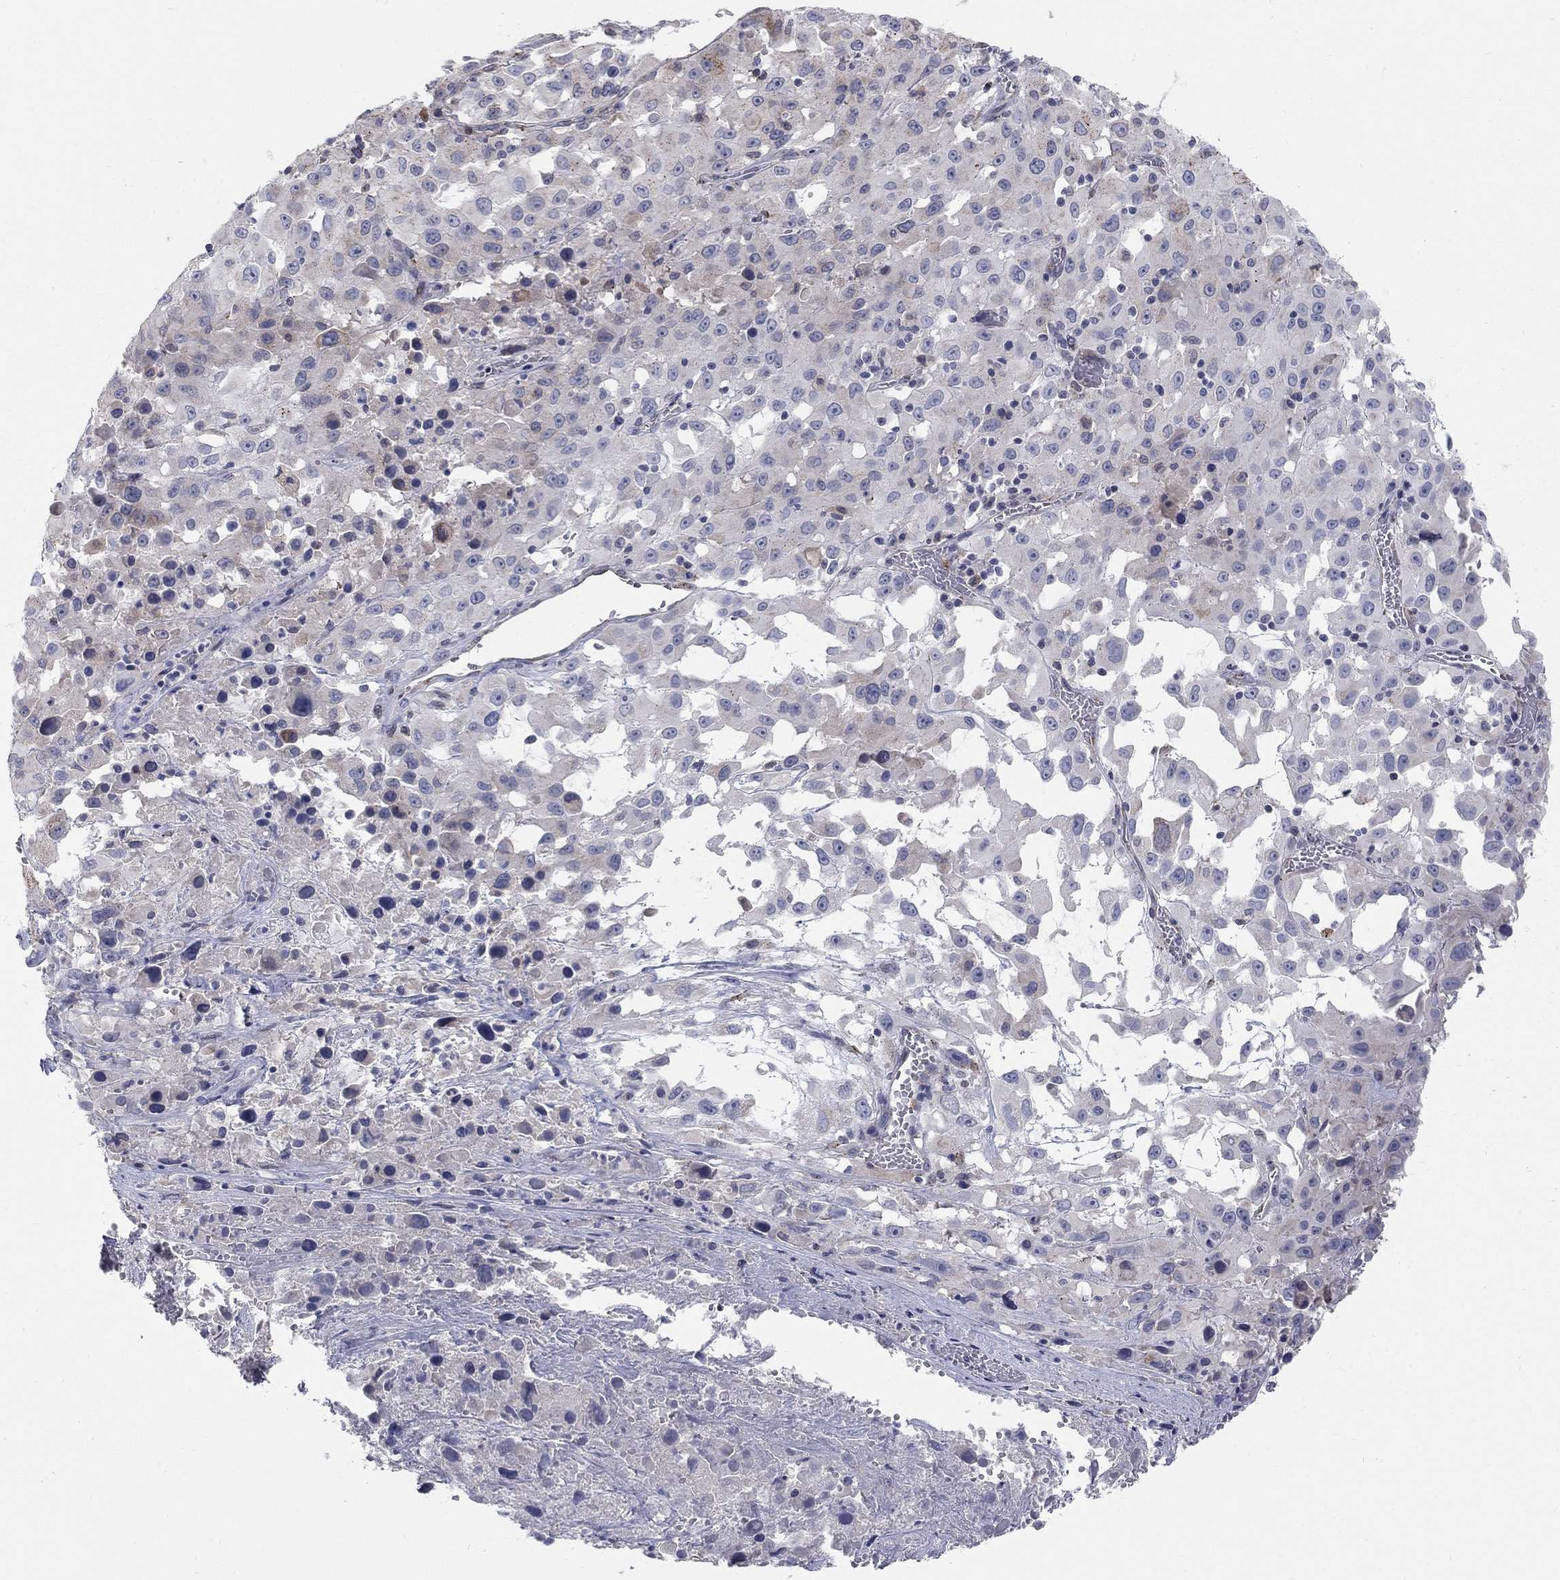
{"staining": {"intensity": "weak", "quantity": "<25%", "location": "cytoplasmic/membranous"}, "tissue": "melanoma", "cell_type": "Tumor cells", "image_type": "cancer", "snomed": [{"axis": "morphology", "description": "Malignant melanoma, Metastatic site"}, {"axis": "topography", "description": "Lymph node"}], "caption": "The immunohistochemistry histopathology image has no significant expression in tumor cells of malignant melanoma (metastatic site) tissue. The staining was performed using DAB to visualize the protein expression in brown, while the nuclei were stained in blue with hematoxylin (Magnification: 20x).", "gene": "PANK3", "patient": {"sex": "male", "age": 50}}